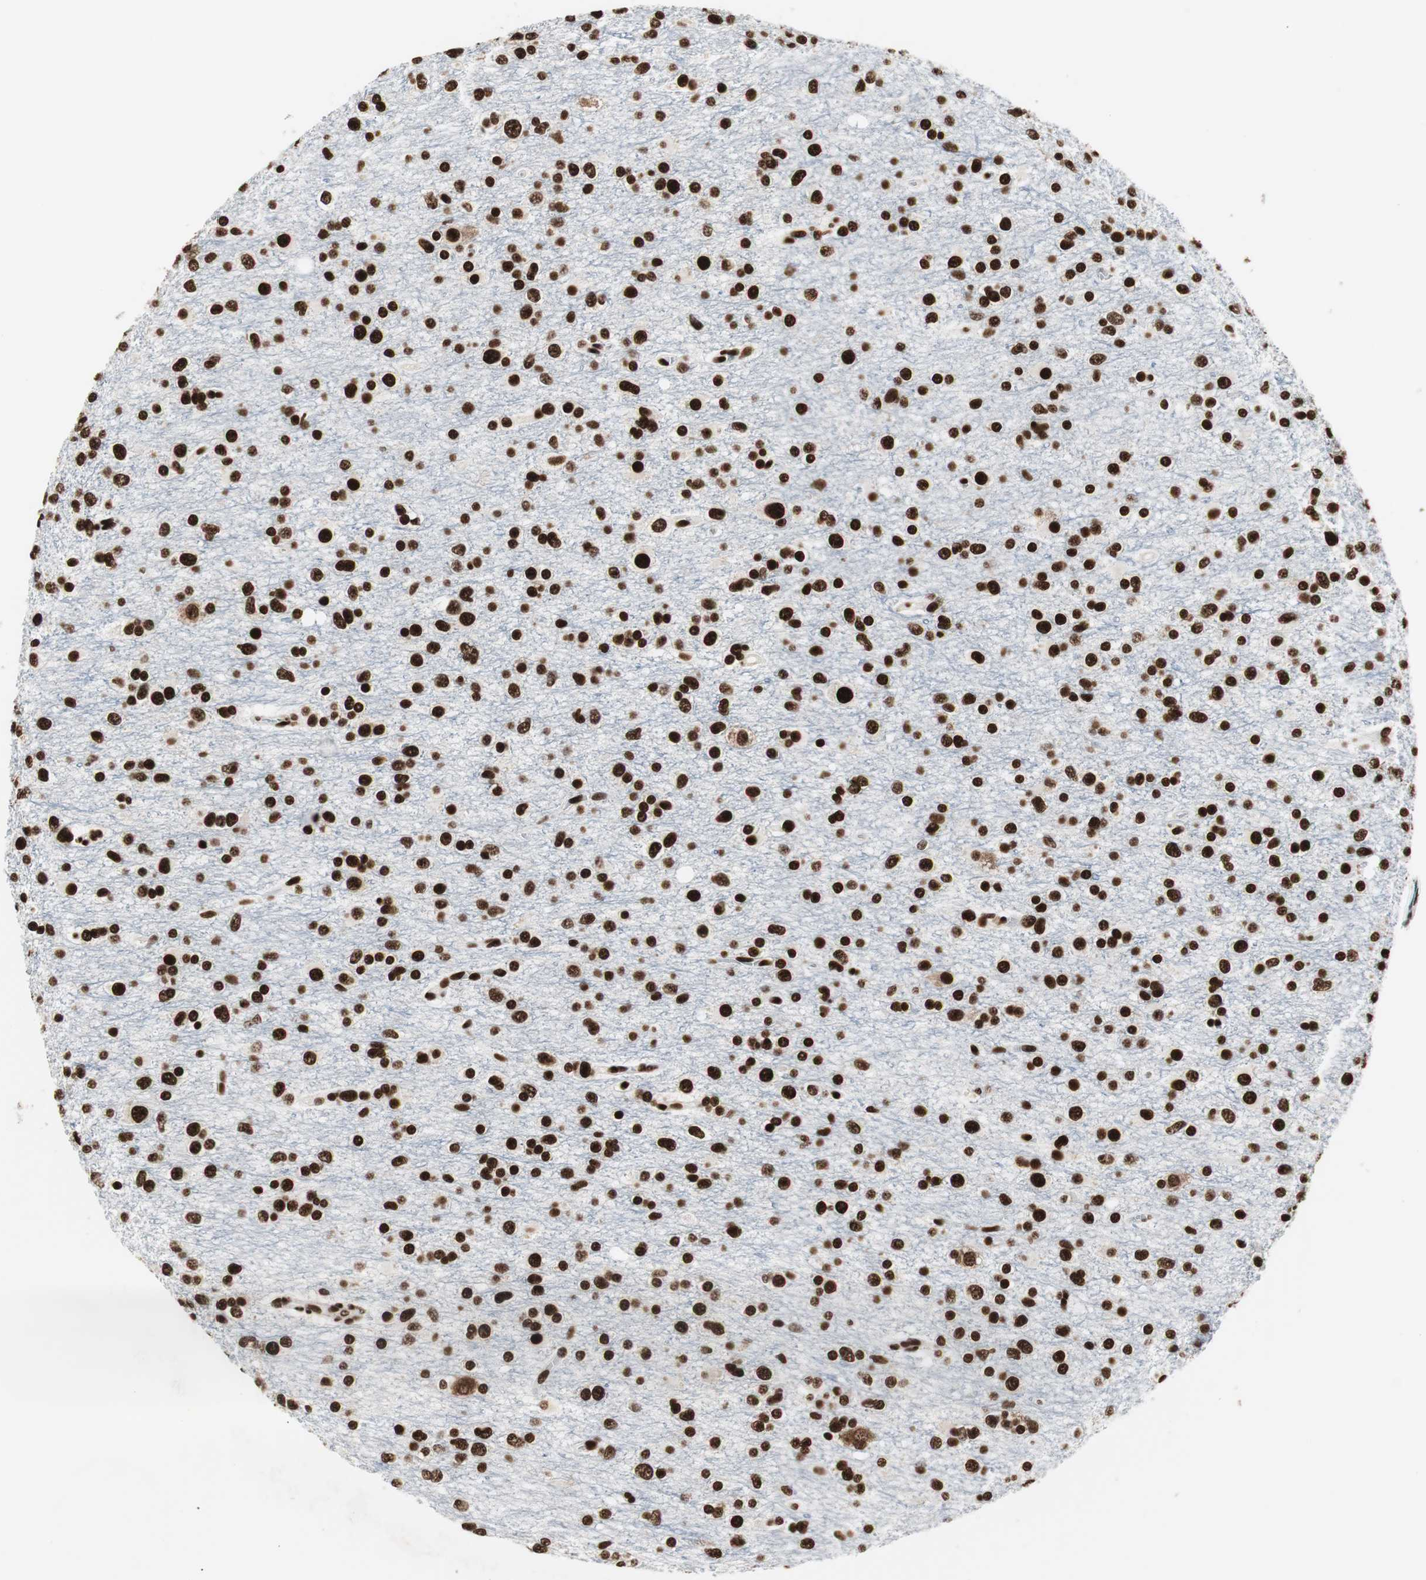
{"staining": {"intensity": "strong", "quantity": ">75%", "location": "nuclear"}, "tissue": "glioma", "cell_type": "Tumor cells", "image_type": "cancer", "snomed": [{"axis": "morphology", "description": "Glioma, malignant, Low grade"}, {"axis": "topography", "description": "Brain"}], "caption": "Immunohistochemistry (IHC) of low-grade glioma (malignant) shows high levels of strong nuclear staining in approximately >75% of tumor cells. Ihc stains the protein in brown and the nuclei are stained blue.", "gene": "MTA2", "patient": {"sex": "male", "age": 42}}